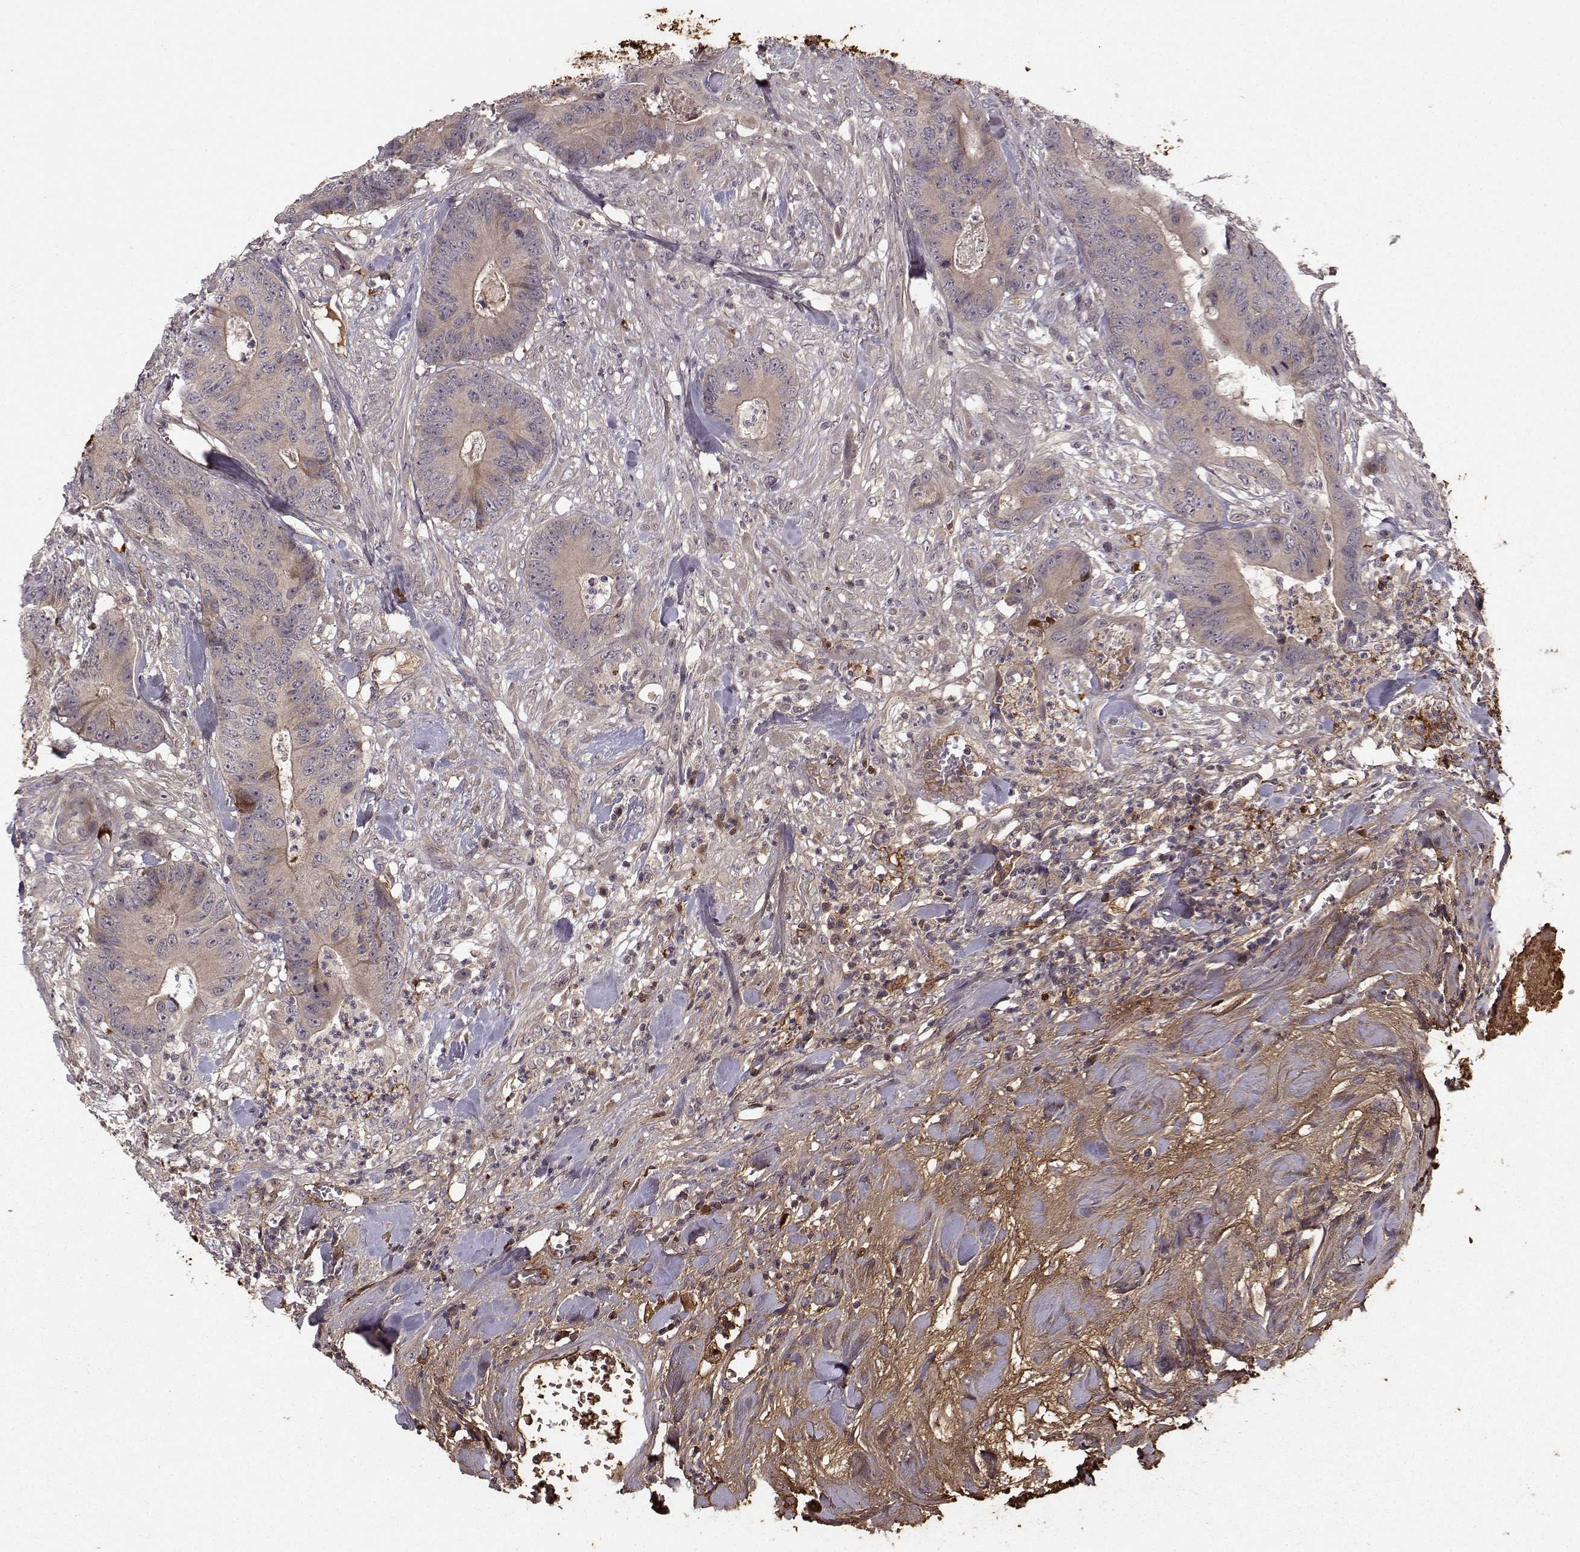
{"staining": {"intensity": "weak", "quantity": "<25%", "location": "cytoplasmic/membranous"}, "tissue": "colorectal cancer", "cell_type": "Tumor cells", "image_type": "cancer", "snomed": [{"axis": "morphology", "description": "Adenocarcinoma, NOS"}, {"axis": "topography", "description": "Colon"}], "caption": "Tumor cells show no significant protein expression in colorectal cancer (adenocarcinoma). (Immunohistochemistry, brightfield microscopy, high magnification).", "gene": "WNT6", "patient": {"sex": "male", "age": 84}}